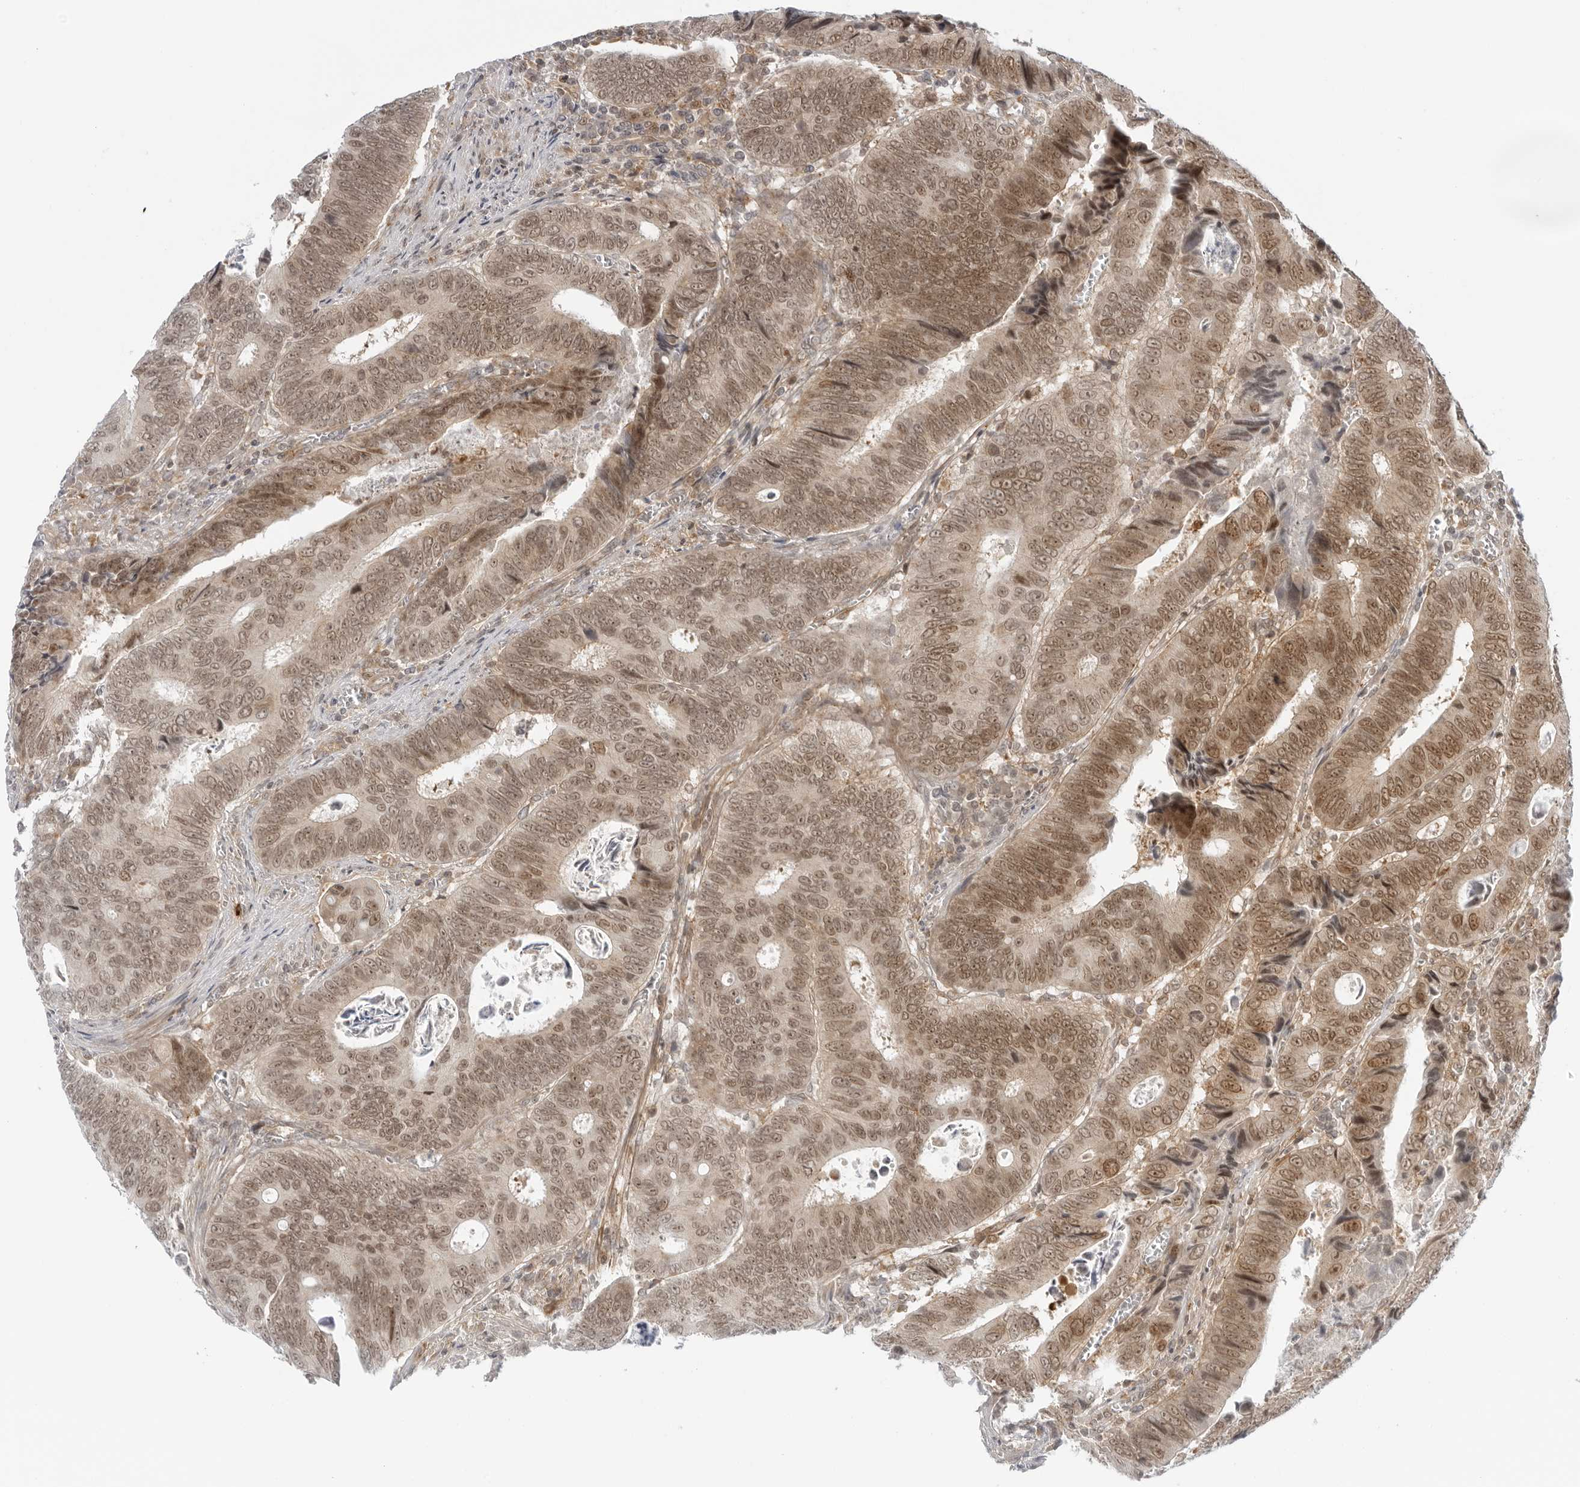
{"staining": {"intensity": "moderate", "quantity": ">75%", "location": "nuclear"}, "tissue": "colorectal cancer", "cell_type": "Tumor cells", "image_type": "cancer", "snomed": [{"axis": "morphology", "description": "Adenocarcinoma, NOS"}, {"axis": "topography", "description": "Colon"}], "caption": "Protein analysis of colorectal cancer tissue shows moderate nuclear staining in approximately >75% of tumor cells.", "gene": "SUGCT", "patient": {"sex": "male", "age": 72}}